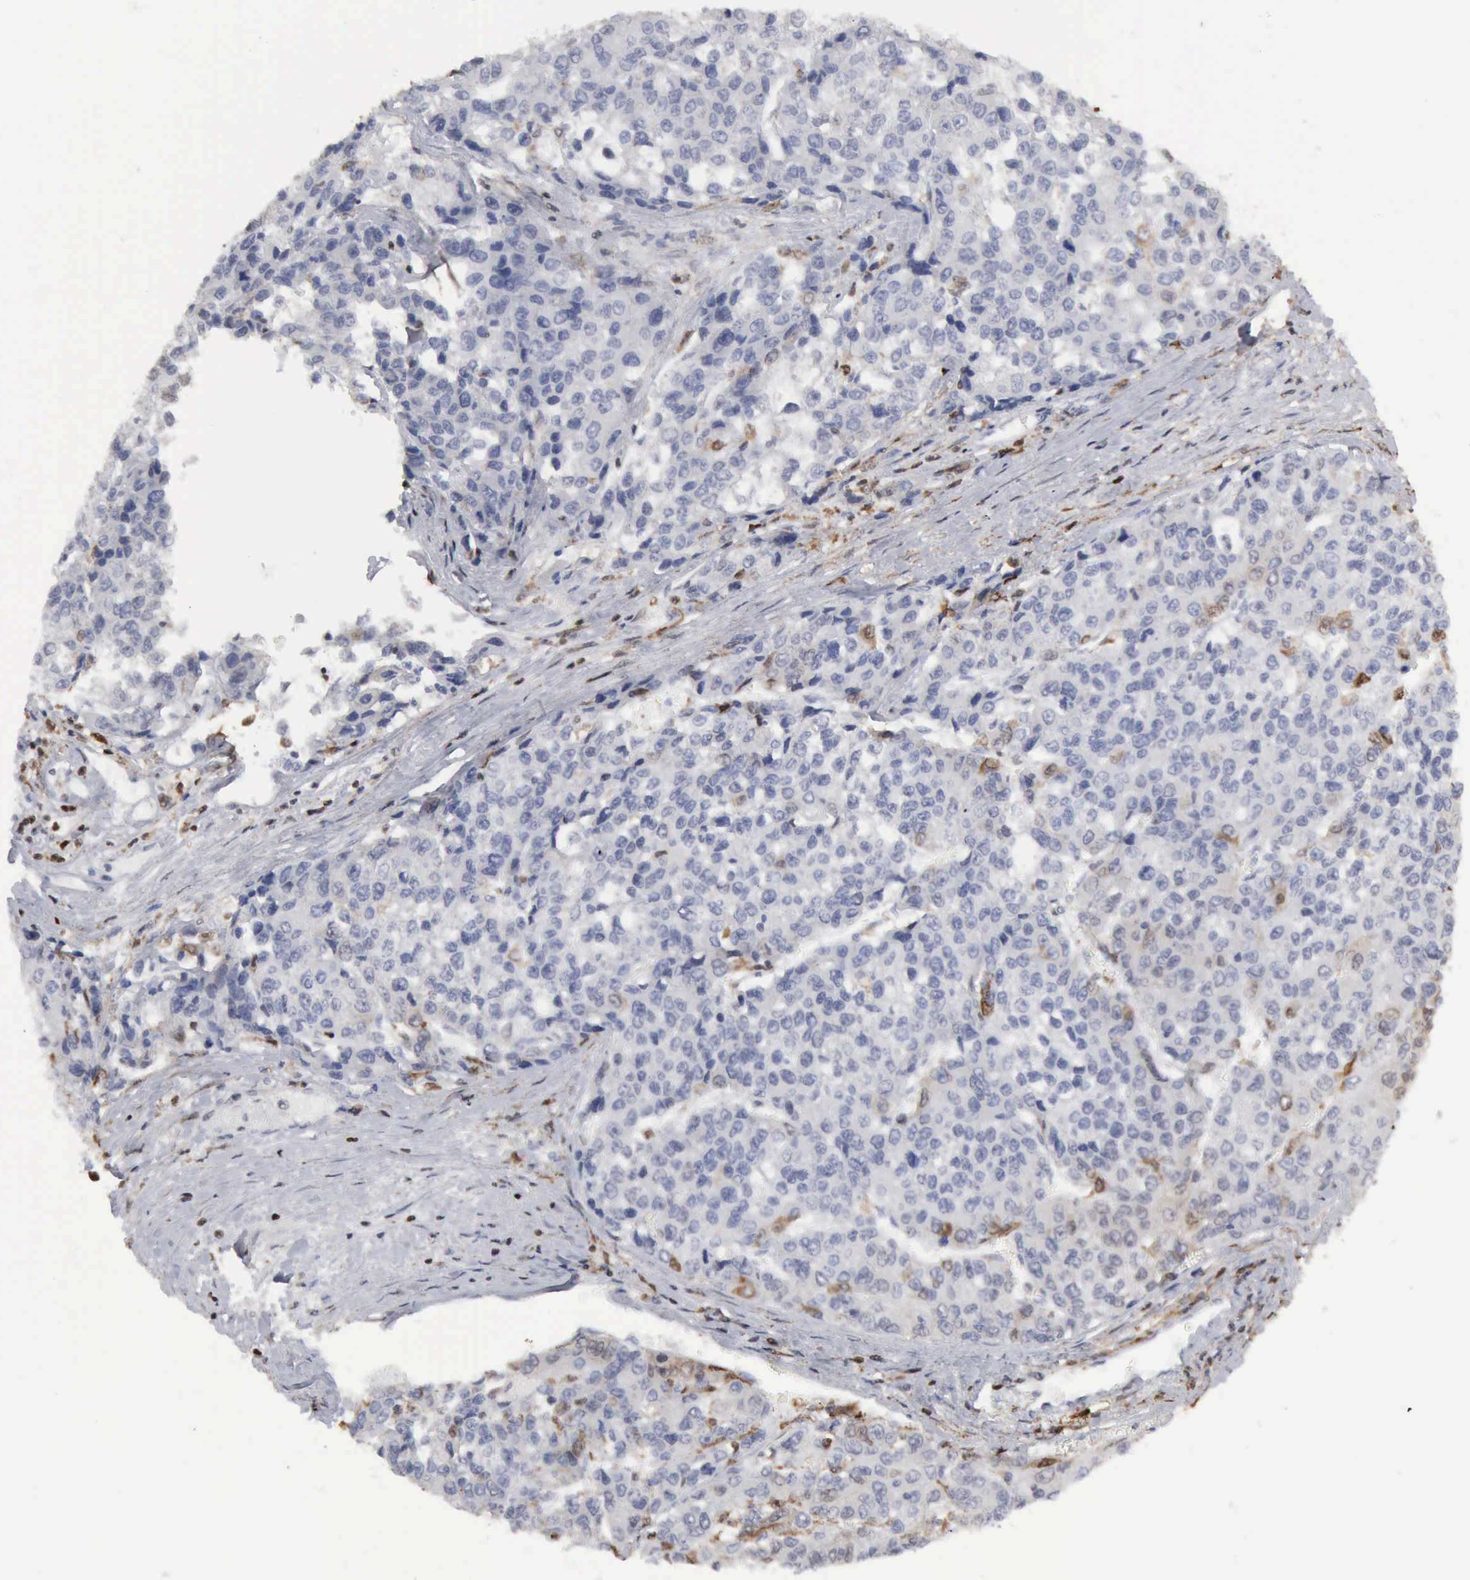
{"staining": {"intensity": "negative", "quantity": "none", "location": "none"}, "tissue": "liver cancer", "cell_type": "Tumor cells", "image_type": "cancer", "snomed": [{"axis": "morphology", "description": "Carcinoma, Hepatocellular, NOS"}, {"axis": "topography", "description": "Liver"}], "caption": "Tumor cells show no significant protein staining in liver hepatocellular carcinoma. Nuclei are stained in blue.", "gene": "STAT1", "patient": {"sex": "female", "age": 66}}